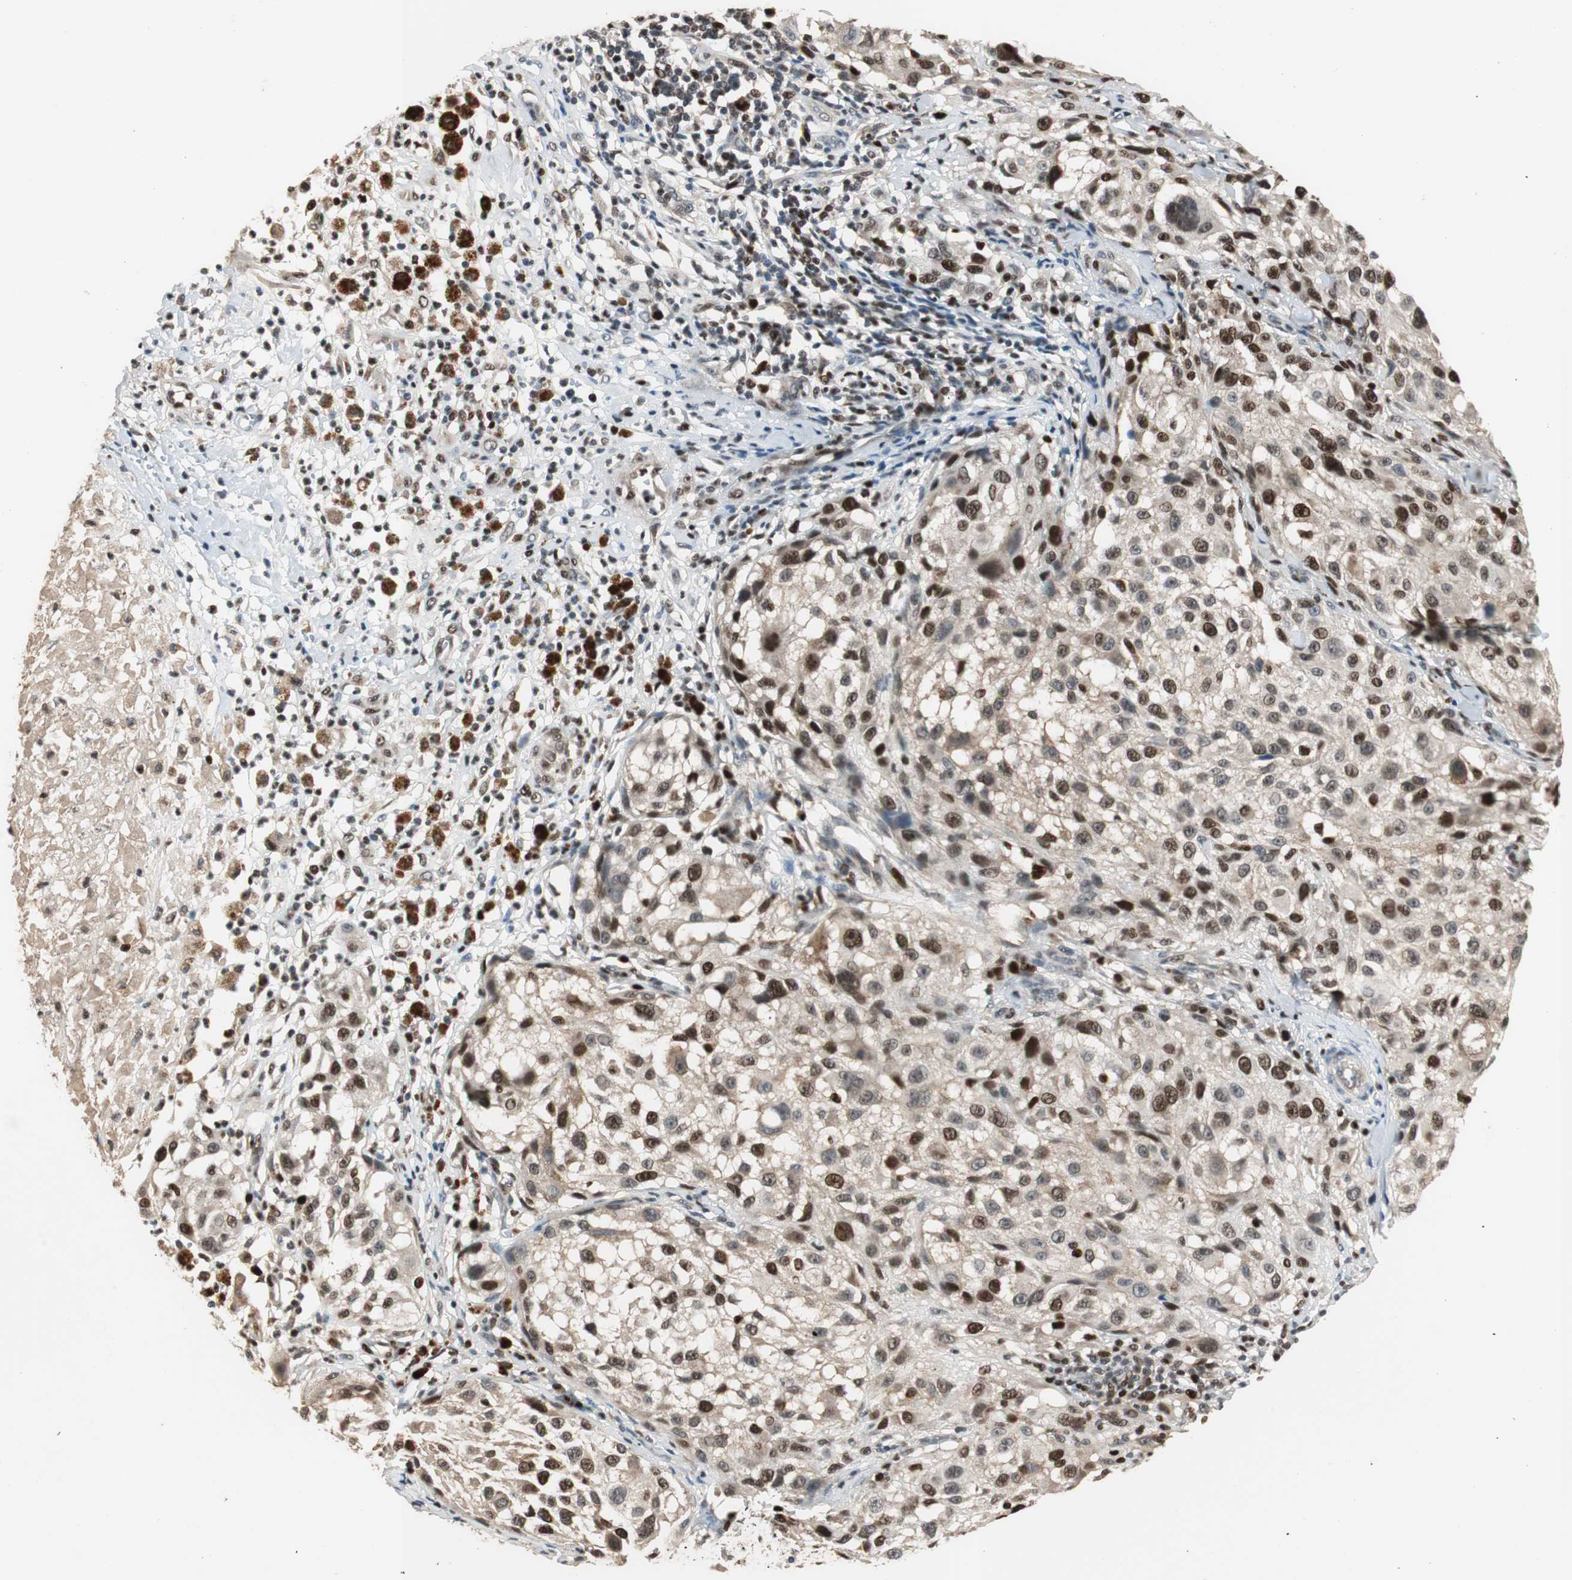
{"staining": {"intensity": "strong", "quantity": ">75%", "location": "nuclear"}, "tissue": "melanoma", "cell_type": "Tumor cells", "image_type": "cancer", "snomed": [{"axis": "morphology", "description": "Necrosis, NOS"}, {"axis": "morphology", "description": "Malignant melanoma, NOS"}, {"axis": "topography", "description": "Skin"}], "caption": "IHC histopathology image of neoplastic tissue: human malignant melanoma stained using IHC exhibits high levels of strong protein expression localized specifically in the nuclear of tumor cells, appearing as a nuclear brown color.", "gene": "FEN1", "patient": {"sex": "female", "age": 87}}